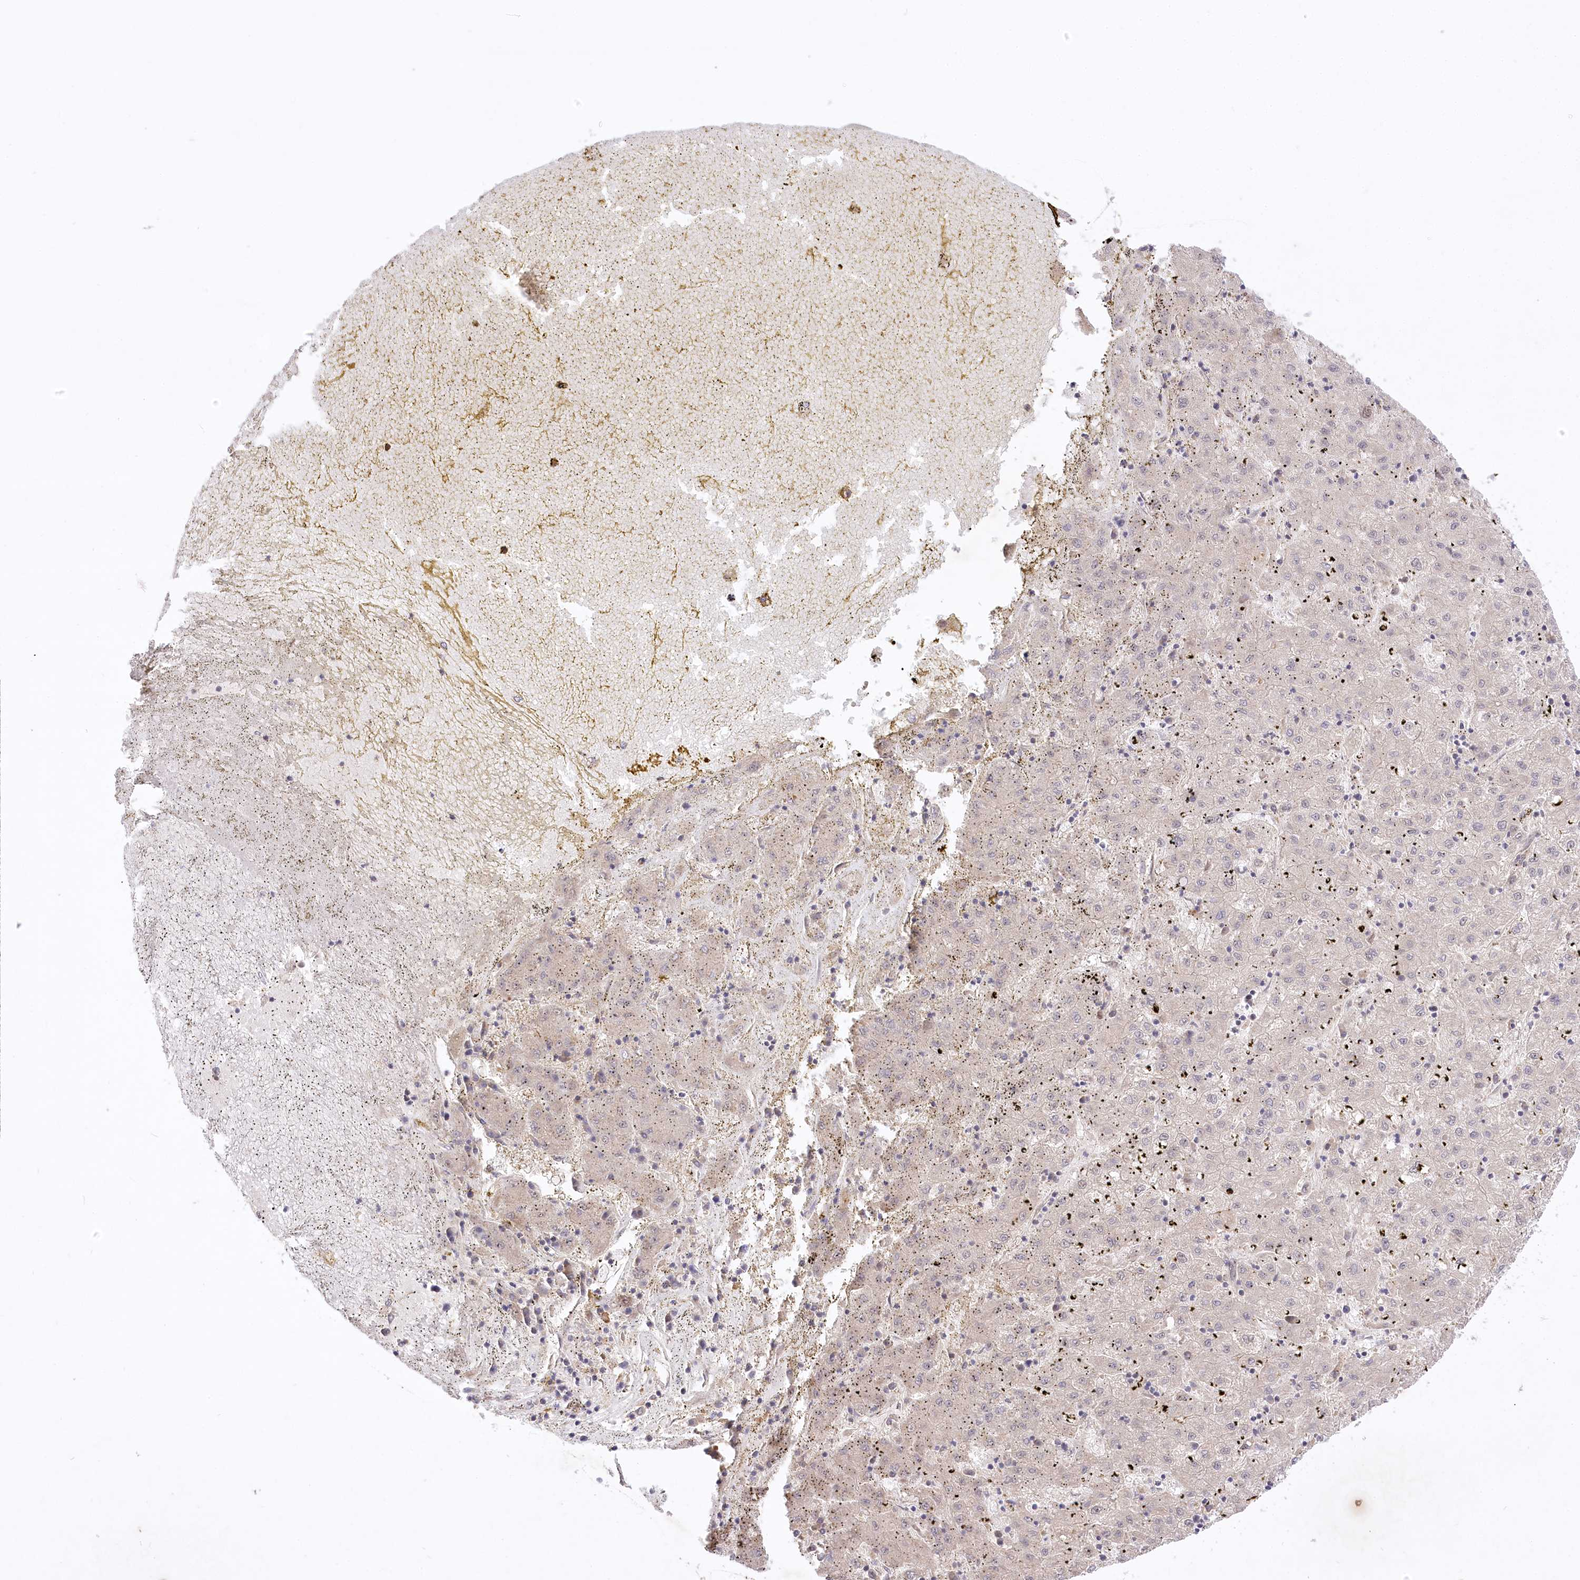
{"staining": {"intensity": "negative", "quantity": "none", "location": "none"}, "tissue": "liver cancer", "cell_type": "Tumor cells", "image_type": "cancer", "snomed": [{"axis": "morphology", "description": "Carcinoma, Hepatocellular, NOS"}, {"axis": "topography", "description": "Liver"}], "caption": "Image shows no protein positivity in tumor cells of liver cancer tissue.", "gene": "HELT", "patient": {"sex": "male", "age": 72}}